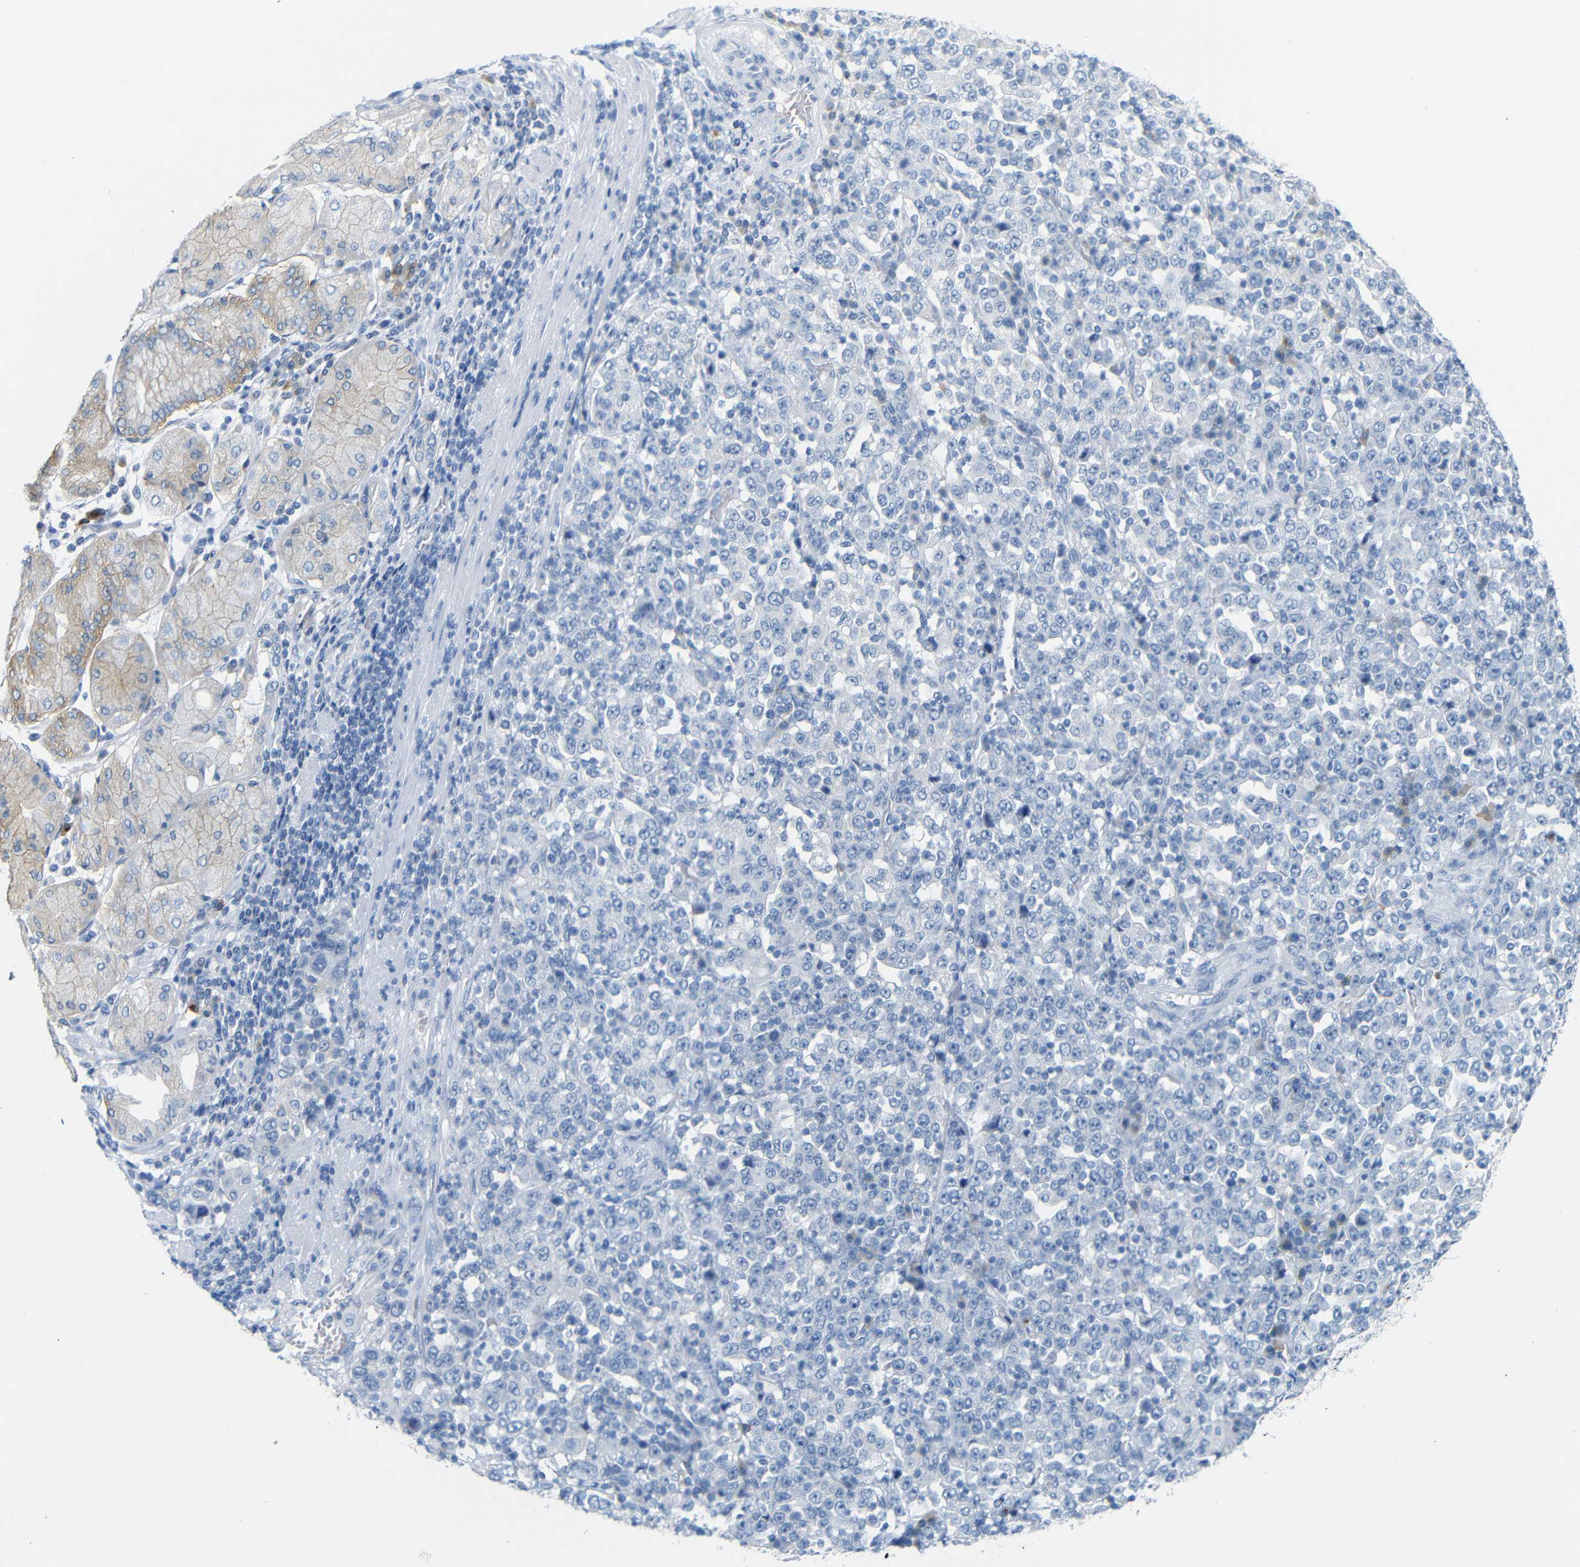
{"staining": {"intensity": "weak", "quantity": "<25%", "location": "cytoplasmic/membranous"}, "tissue": "stomach cancer", "cell_type": "Tumor cells", "image_type": "cancer", "snomed": [{"axis": "morphology", "description": "Normal tissue, NOS"}, {"axis": "morphology", "description": "Adenocarcinoma, NOS"}, {"axis": "topography", "description": "Stomach, upper"}, {"axis": "topography", "description": "Stomach"}], "caption": "A high-resolution image shows immunohistochemistry (IHC) staining of stomach cancer, which displays no significant staining in tumor cells.", "gene": "FCRL1", "patient": {"sex": "male", "age": 59}}